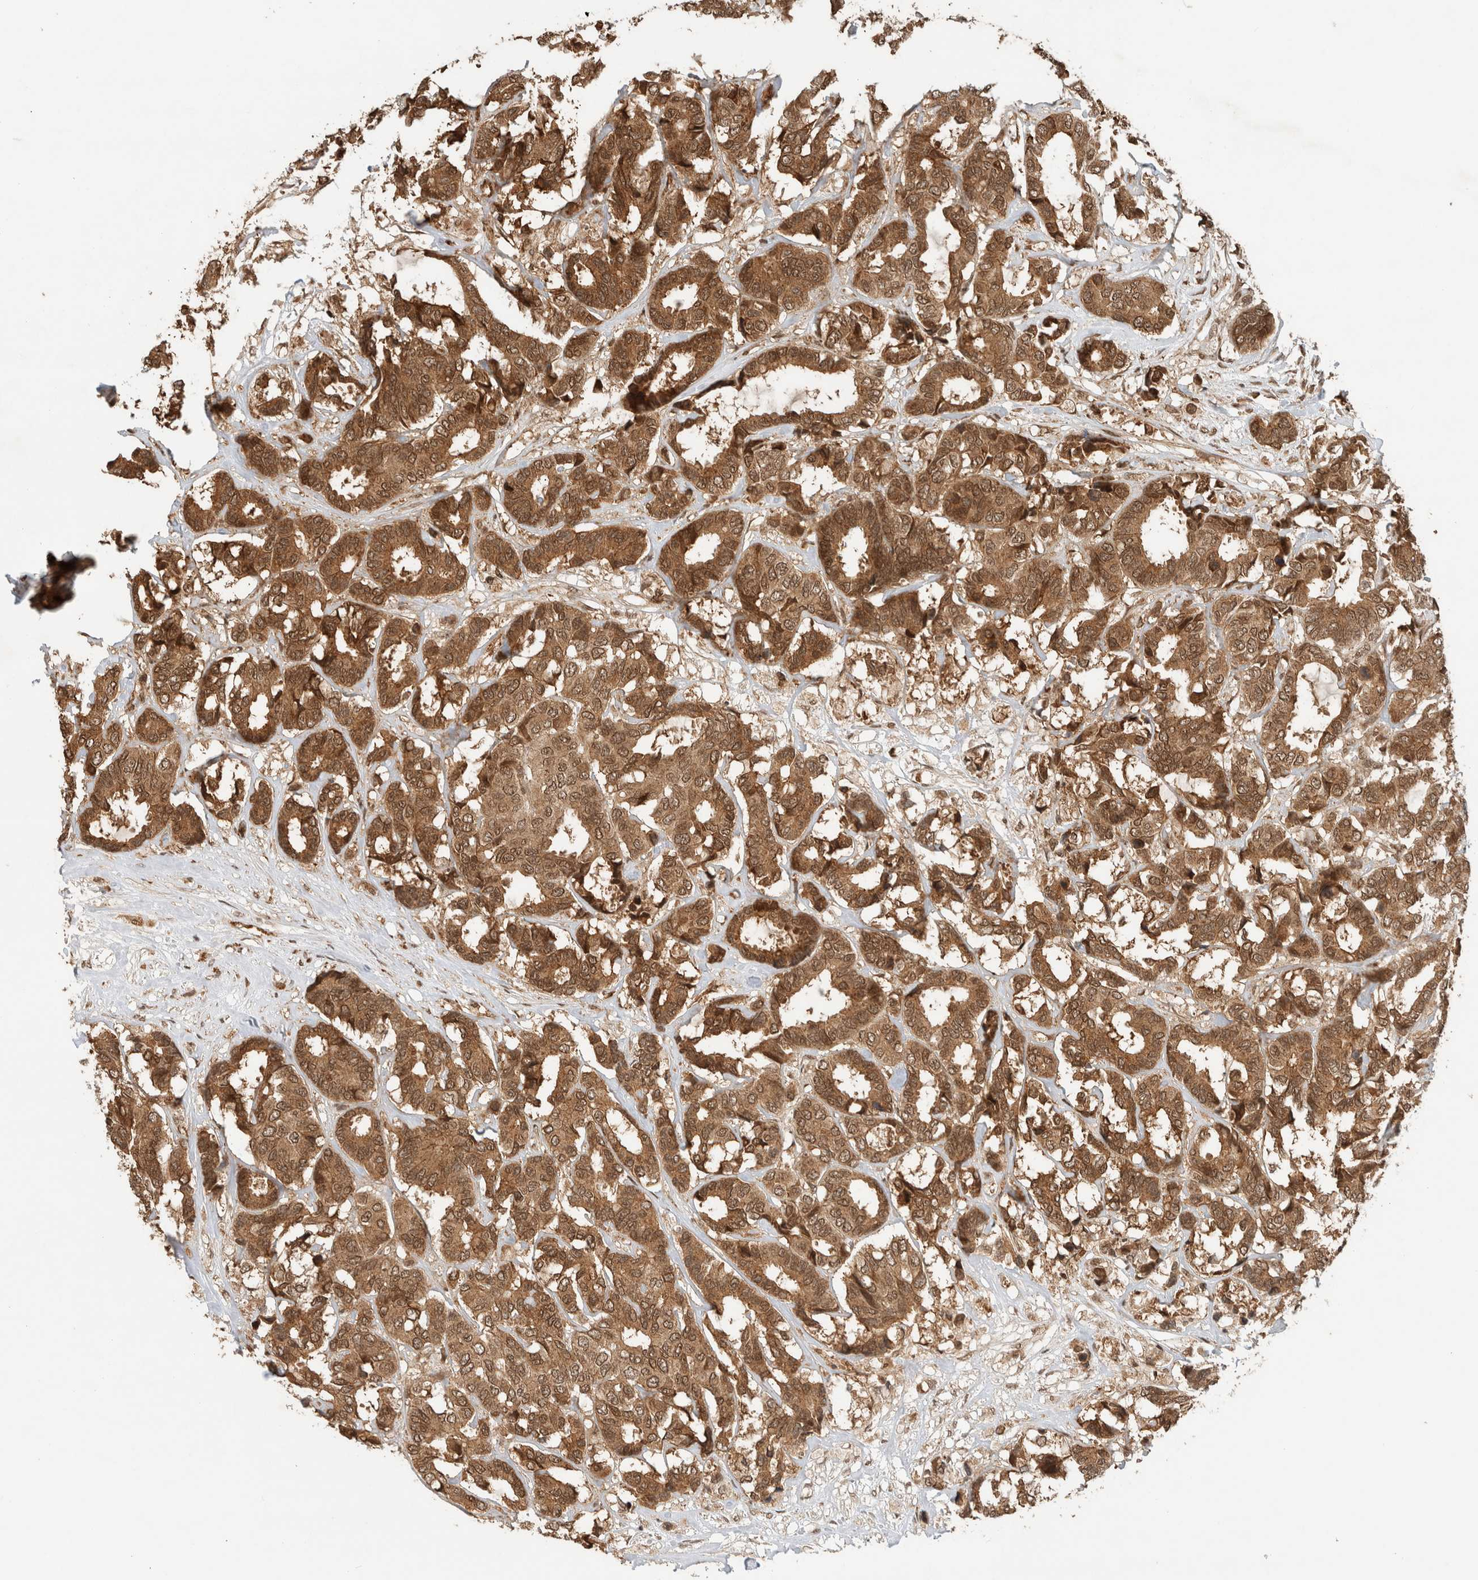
{"staining": {"intensity": "strong", "quantity": ">75%", "location": "cytoplasmic/membranous,nuclear"}, "tissue": "breast cancer", "cell_type": "Tumor cells", "image_type": "cancer", "snomed": [{"axis": "morphology", "description": "Duct carcinoma"}, {"axis": "topography", "description": "Breast"}], "caption": "A high-resolution image shows IHC staining of breast infiltrating ductal carcinoma, which demonstrates strong cytoplasmic/membranous and nuclear positivity in approximately >75% of tumor cells.", "gene": "C1orf21", "patient": {"sex": "female", "age": 87}}